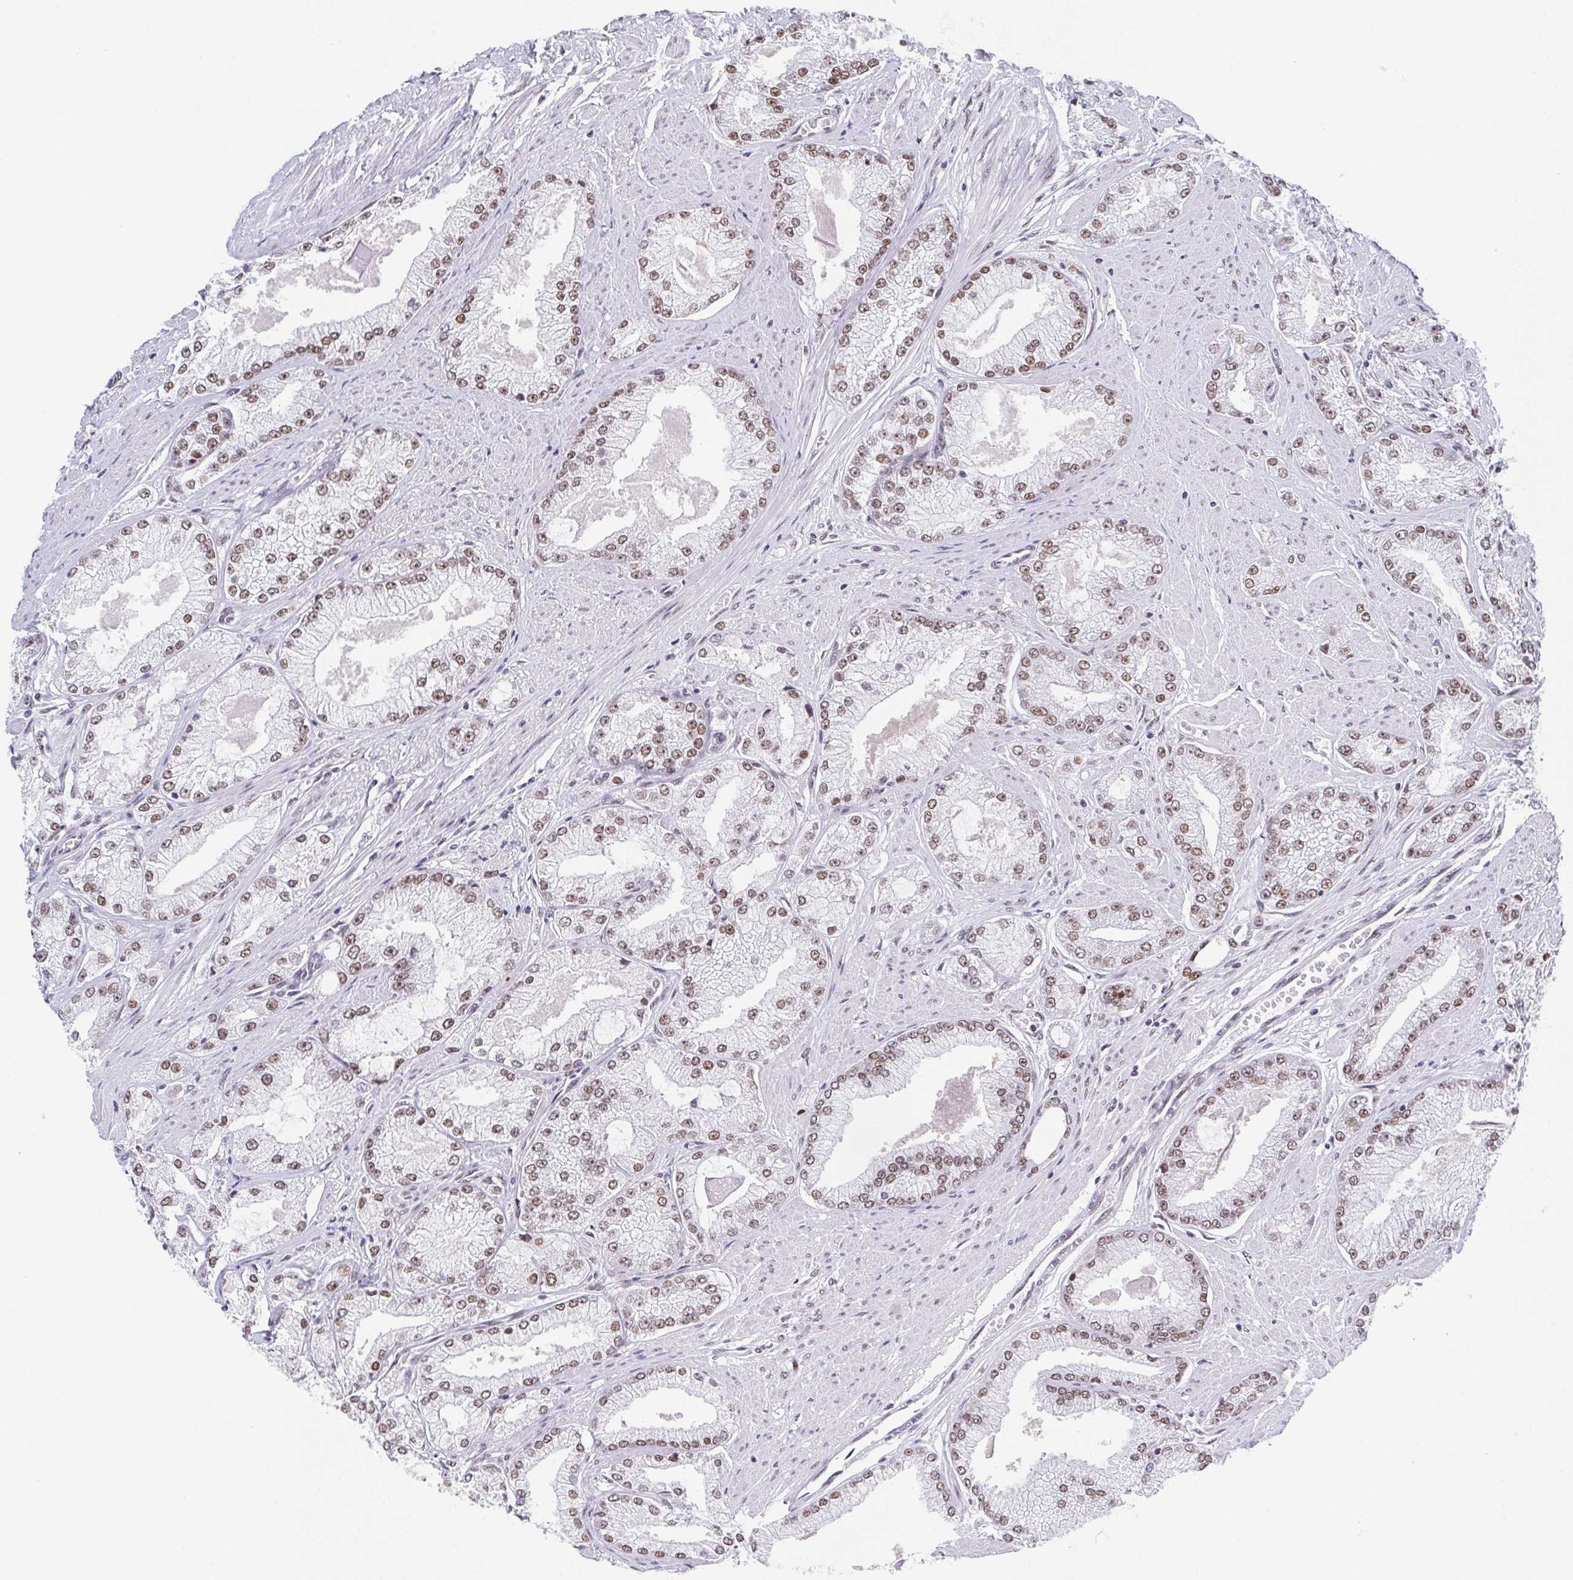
{"staining": {"intensity": "moderate", "quantity": ">75%", "location": "nuclear"}, "tissue": "prostate cancer", "cell_type": "Tumor cells", "image_type": "cancer", "snomed": [{"axis": "morphology", "description": "Adenocarcinoma, High grade"}, {"axis": "topography", "description": "Prostate"}], "caption": "Immunohistochemical staining of human prostate cancer (high-grade adenocarcinoma) exhibits medium levels of moderate nuclear protein positivity in about >75% of tumor cells.", "gene": "SLC7A10", "patient": {"sex": "male", "age": 68}}